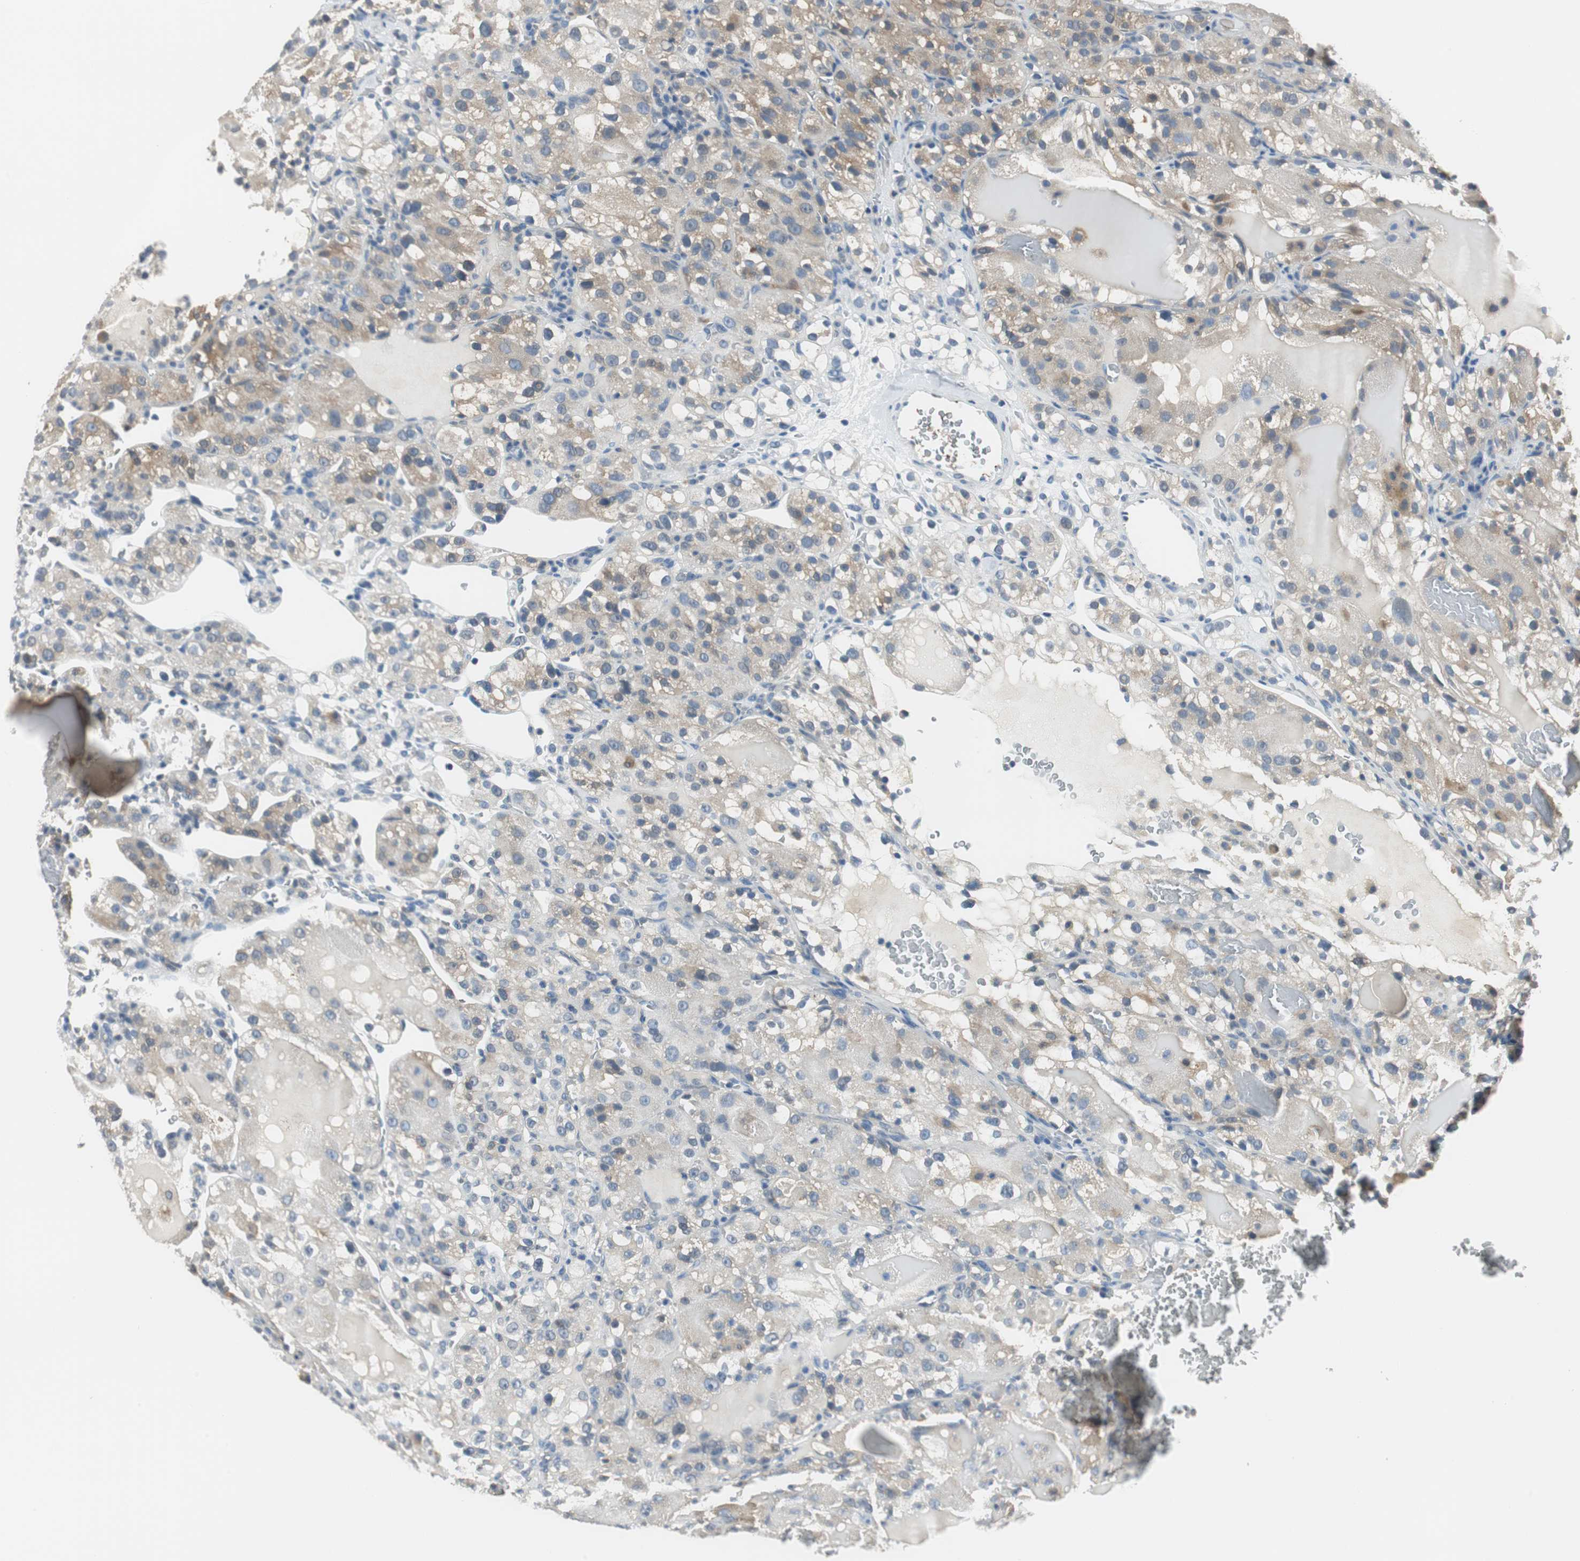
{"staining": {"intensity": "weak", "quantity": "25%-75%", "location": "cytoplasmic/membranous"}, "tissue": "renal cancer", "cell_type": "Tumor cells", "image_type": "cancer", "snomed": [{"axis": "morphology", "description": "Normal tissue, NOS"}, {"axis": "morphology", "description": "Adenocarcinoma, NOS"}, {"axis": "topography", "description": "Kidney"}], "caption": "Protein staining of renal adenocarcinoma tissue exhibits weak cytoplasmic/membranous positivity in approximately 25%-75% of tumor cells.", "gene": "MSTO1", "patient": {"sex": "male", "age": 61}}